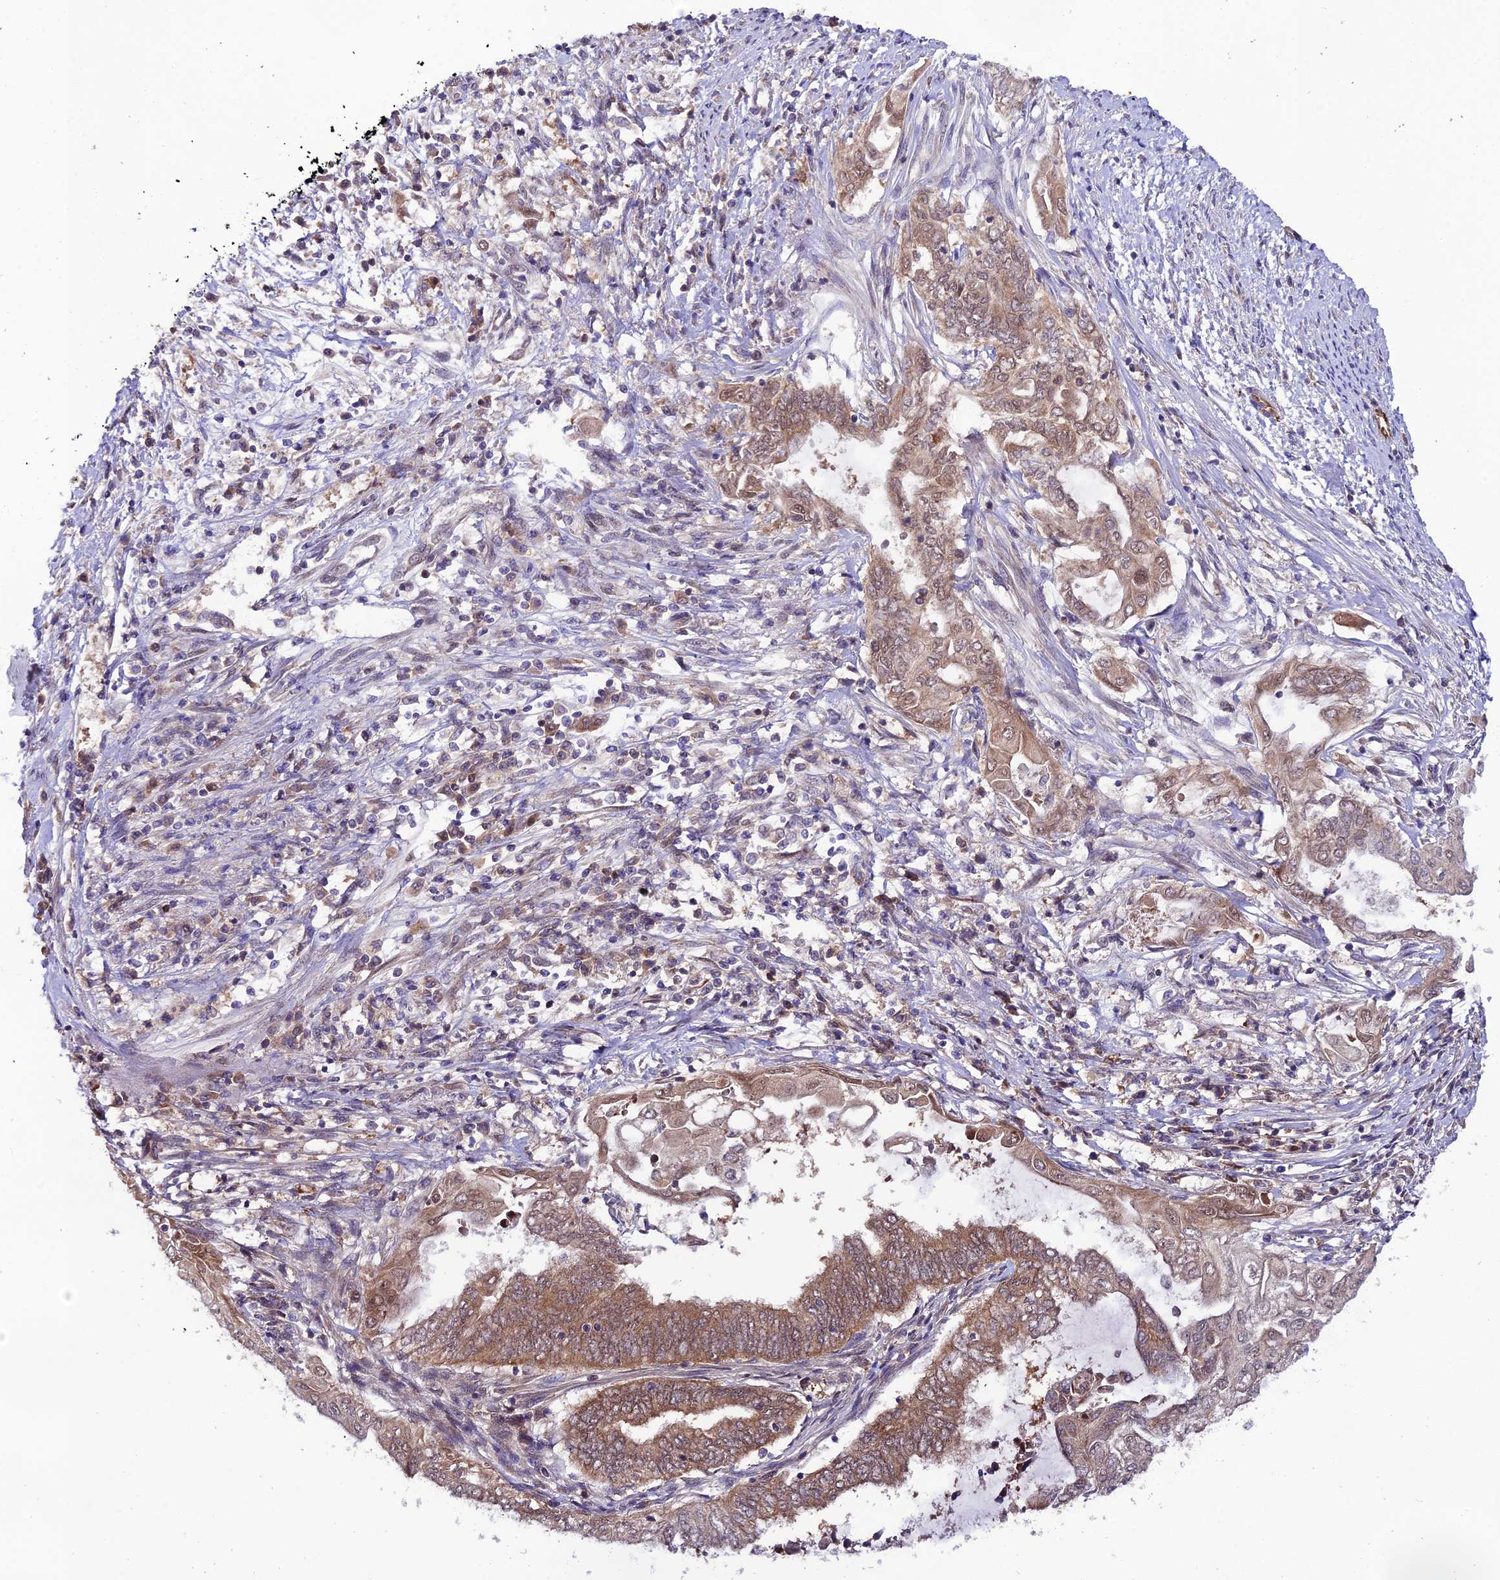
{"staining": {"intensity": "moderate", "quantity": ">75%", "location": "cytoplasmic/membranous,nuclear"}, "tissue": "endometrial cancer", "cell_type": "Tumor cells", "image_type": "cancer", "snomed": [{"axis": "morphology", "description": "Adenocarcinoma, NOS"}, {"axis": "topography", "description": "Uterus"}, {"axis": "topography", "description": "Endometrium"}], "caption": "Protein expression analysis of adenocarcinoma (endometrial) displays moderate cytoplasmic/membranous and nuclear positivity in approximately >75% of tumor cells.", "gene": "TRIM40", "patient": {"sex": "female", "age": 70}}